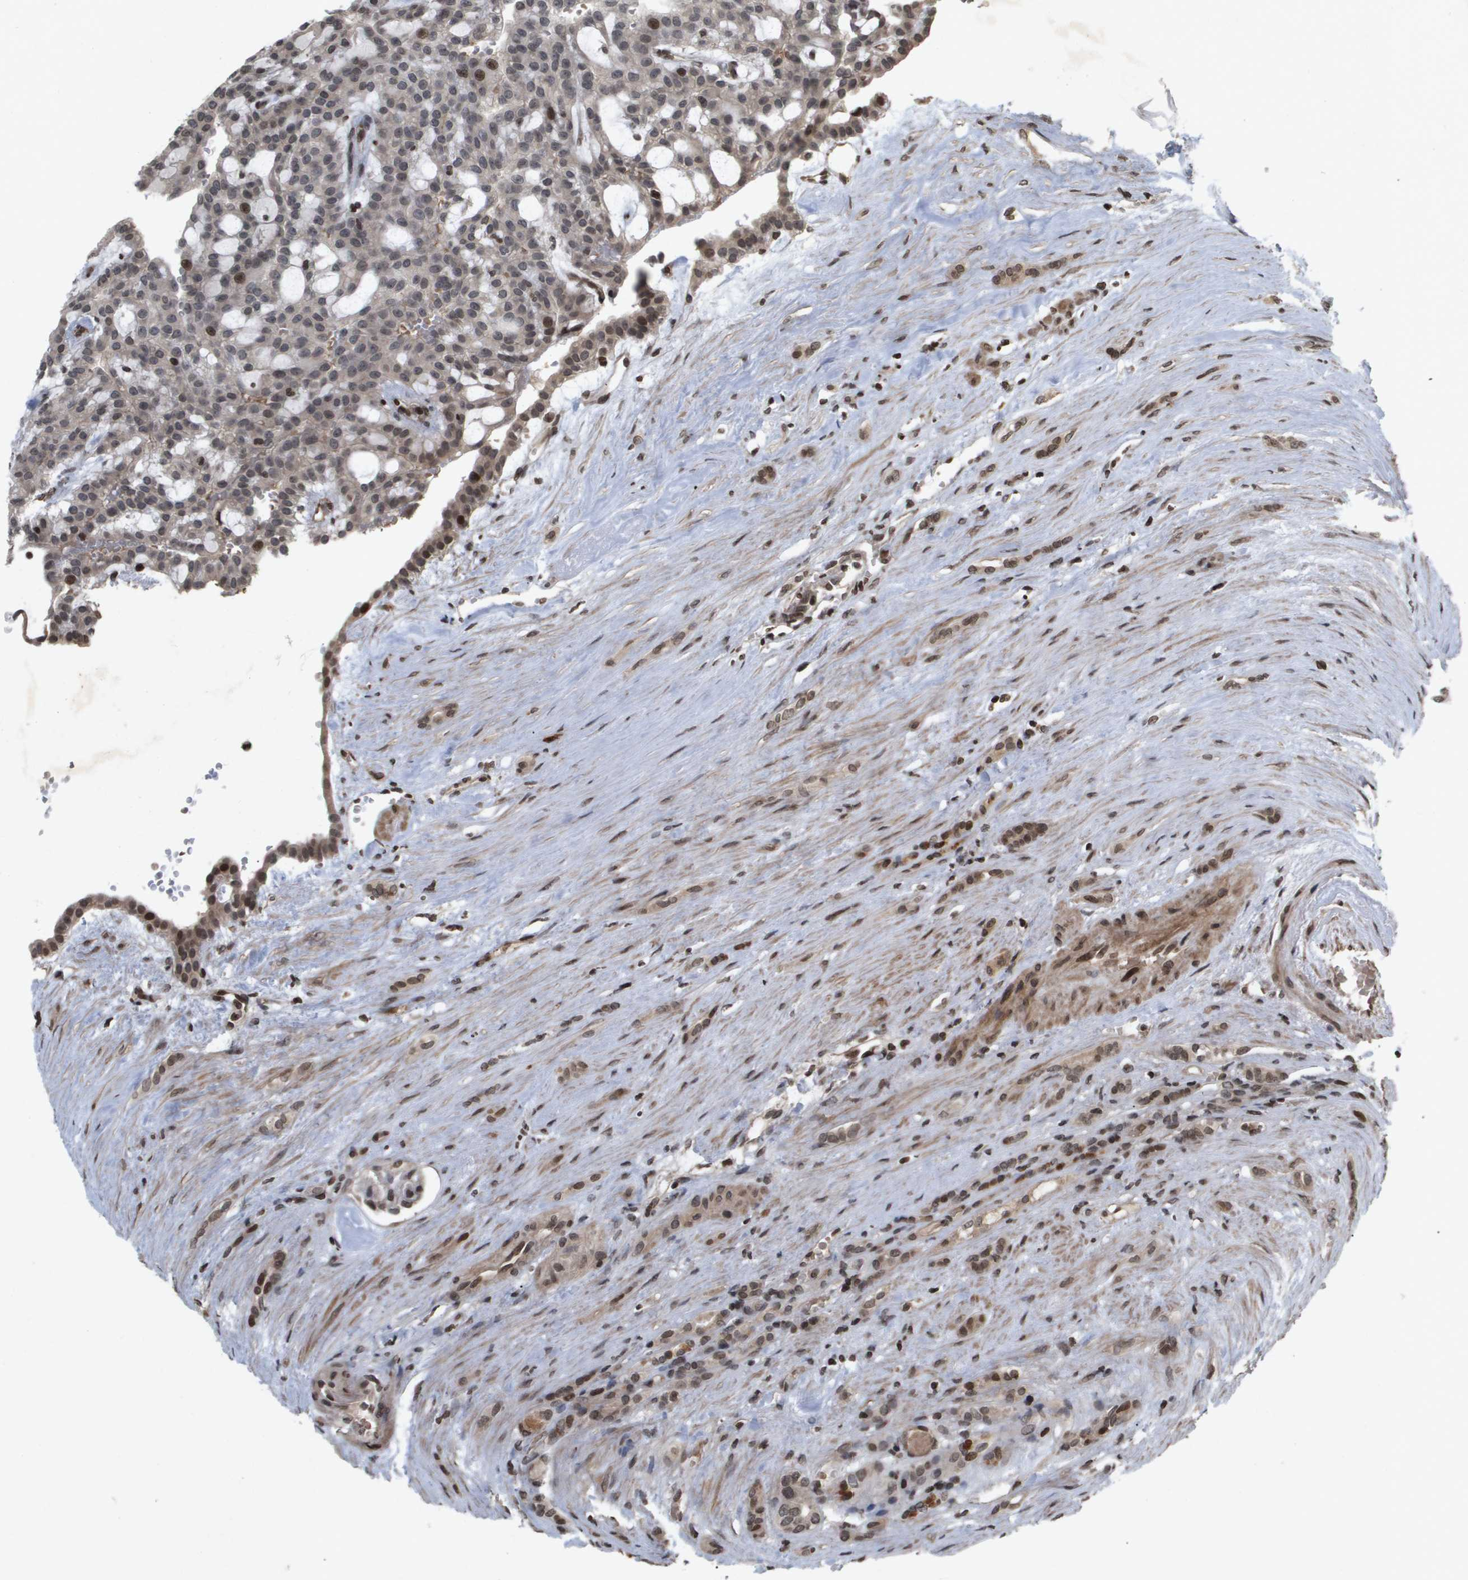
{"staining": {"intensity": "moderate", "quantity": "<25%", "location": "nuclear"}, "tissue": "renal cancer", "cell_type": "Tumor cells", "image_type": "cancer", "snomed": [{"axis": "morphology", "description": "Adenocarcinoma, NOS"}, {"axis": "topography", "description": "Kidney"}], "caption": "Moderate nuclear protein expression is present in approximately <25% of tumor cells in renal cancer (adenocarcinoma). (brown staining indicates protein expression, while blue staining denotes nuclei).", "gene": "HSPA6", "patient": {"sex": "male", "age": 63}}